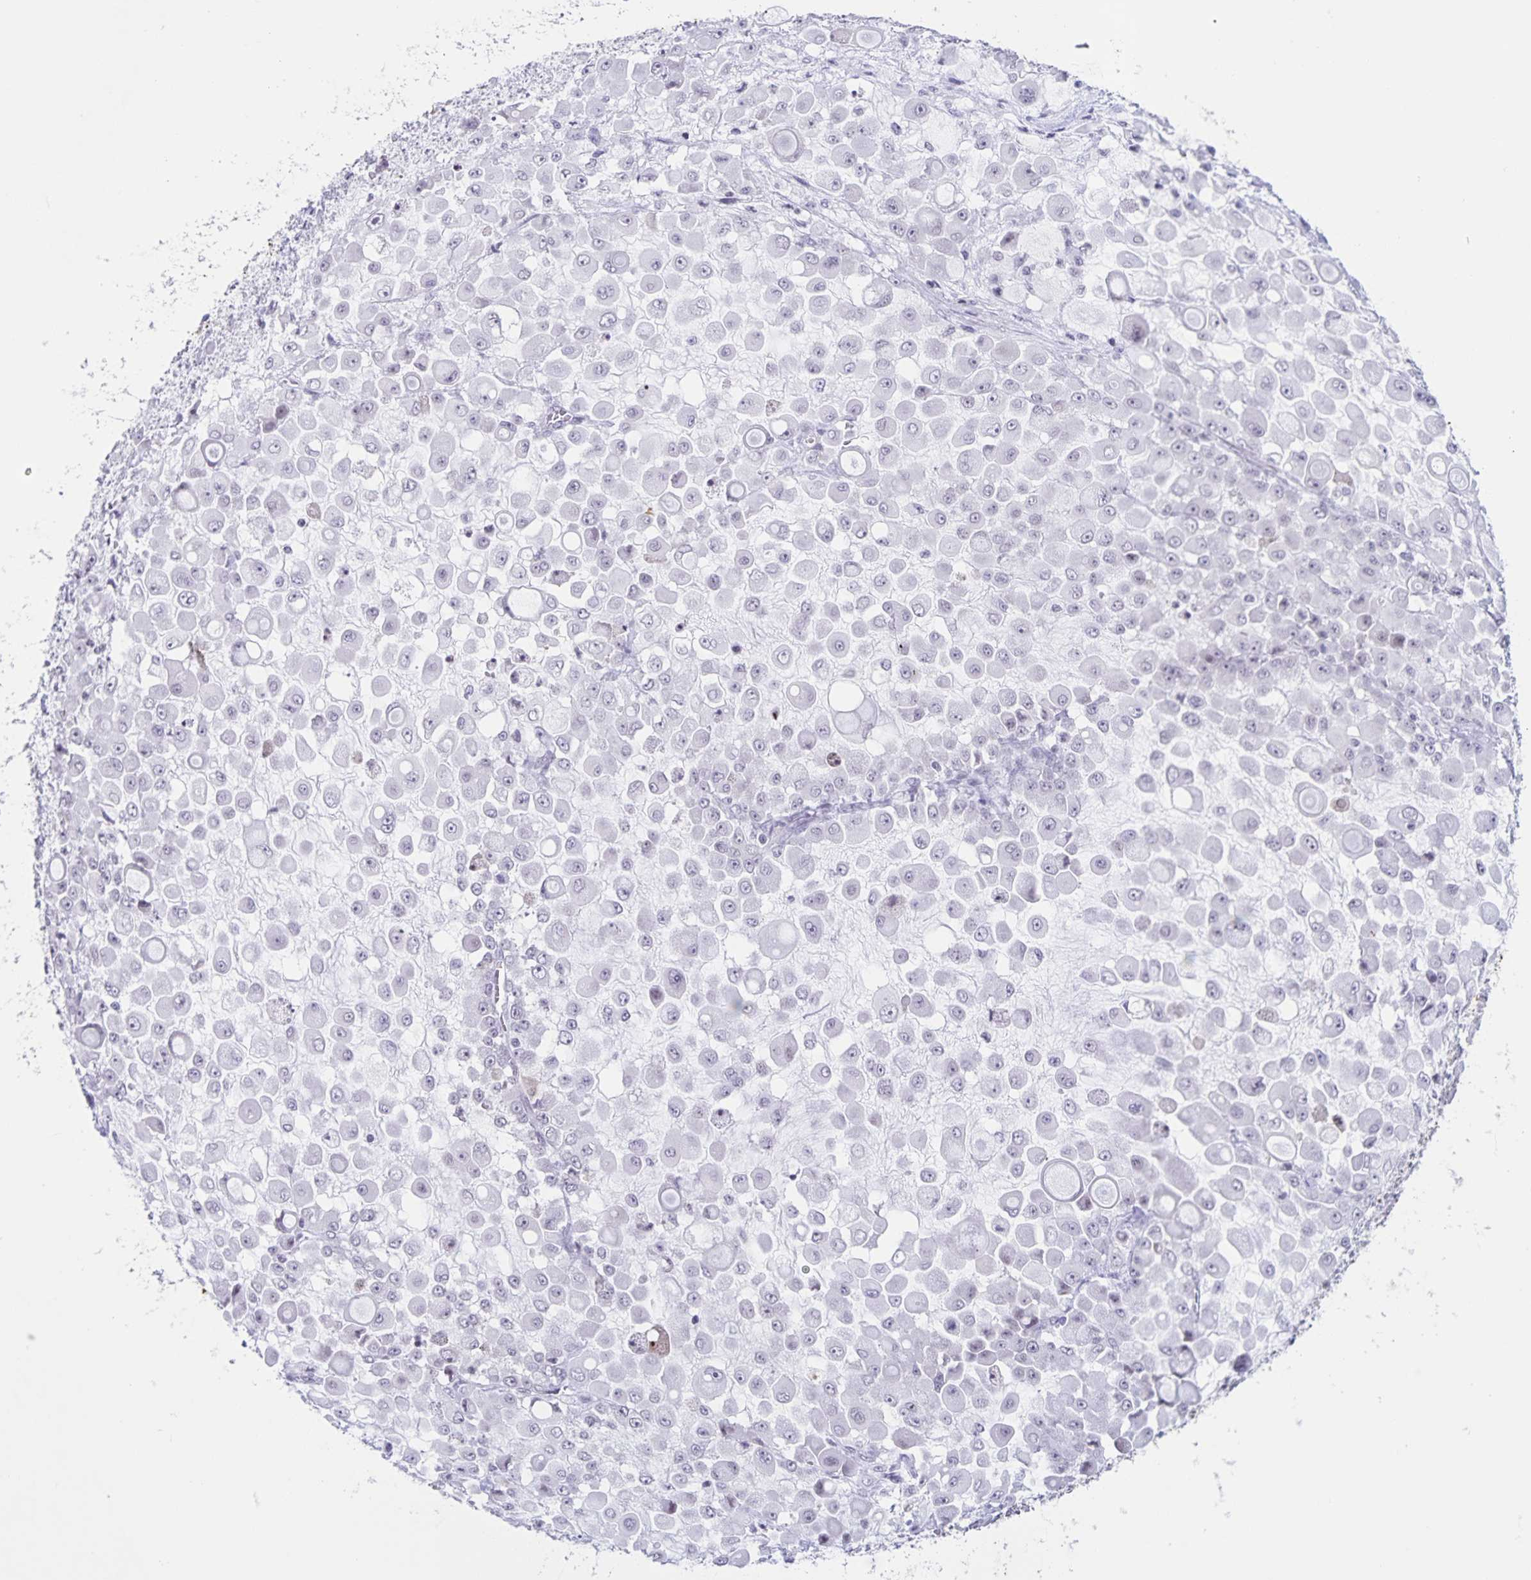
{"staining": {"intensity": "negative", "quantity": "none", "location": "none"}, "tissue": "stomach cancer", "cell_type": "Tumor cells", "image_type": "cancer", "snomed": [{"axis": "morphology", "description": "Adenocarcinoma, NOS"}, {"axis": "topography", "description": "Stomach"}], "caption": "Tumor cells are negative for protein expression in human stomach cancer (adenocarcinoma).", "gene": "LCE6A", "patient": {"sex": "female", "age": 76}}